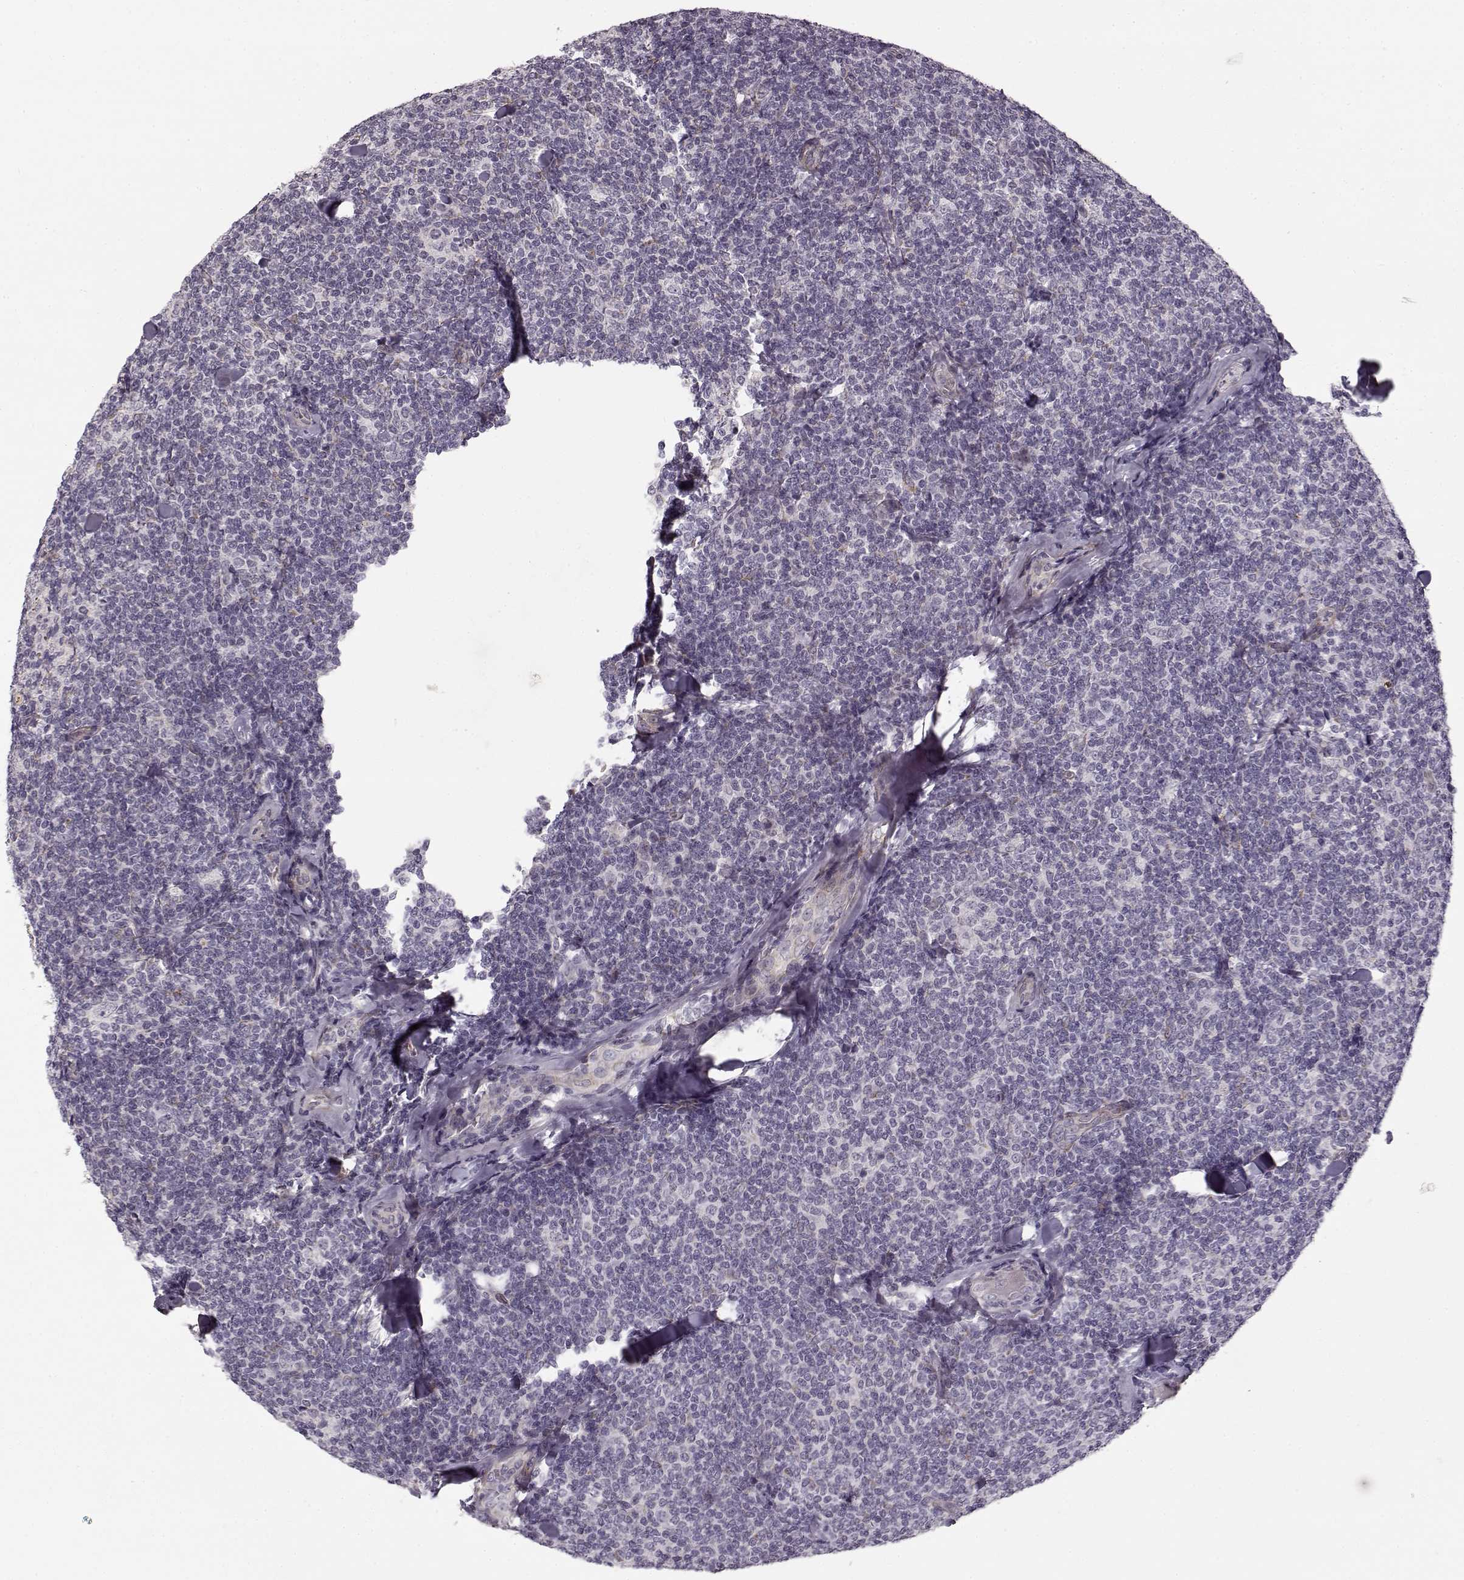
{"staining": {"intensity": "negative", "quantity": "none", "location": "none"}, "tissue": "lymphoma", "cell_type": "Tumor cells", "image_type": "cancer", "snomed": [{"axis": "morphology", "description": "Malignant lymphoma, non-Hodgkin's type, Low grade"}, {"axis": "topography", "description": "Lymph node"}], "caption": "Protein analysis of lymphoma shows no significant staining in tumor cells.", "gene": "LAMB2", "patient": {"sex": "female", "age": 56}}